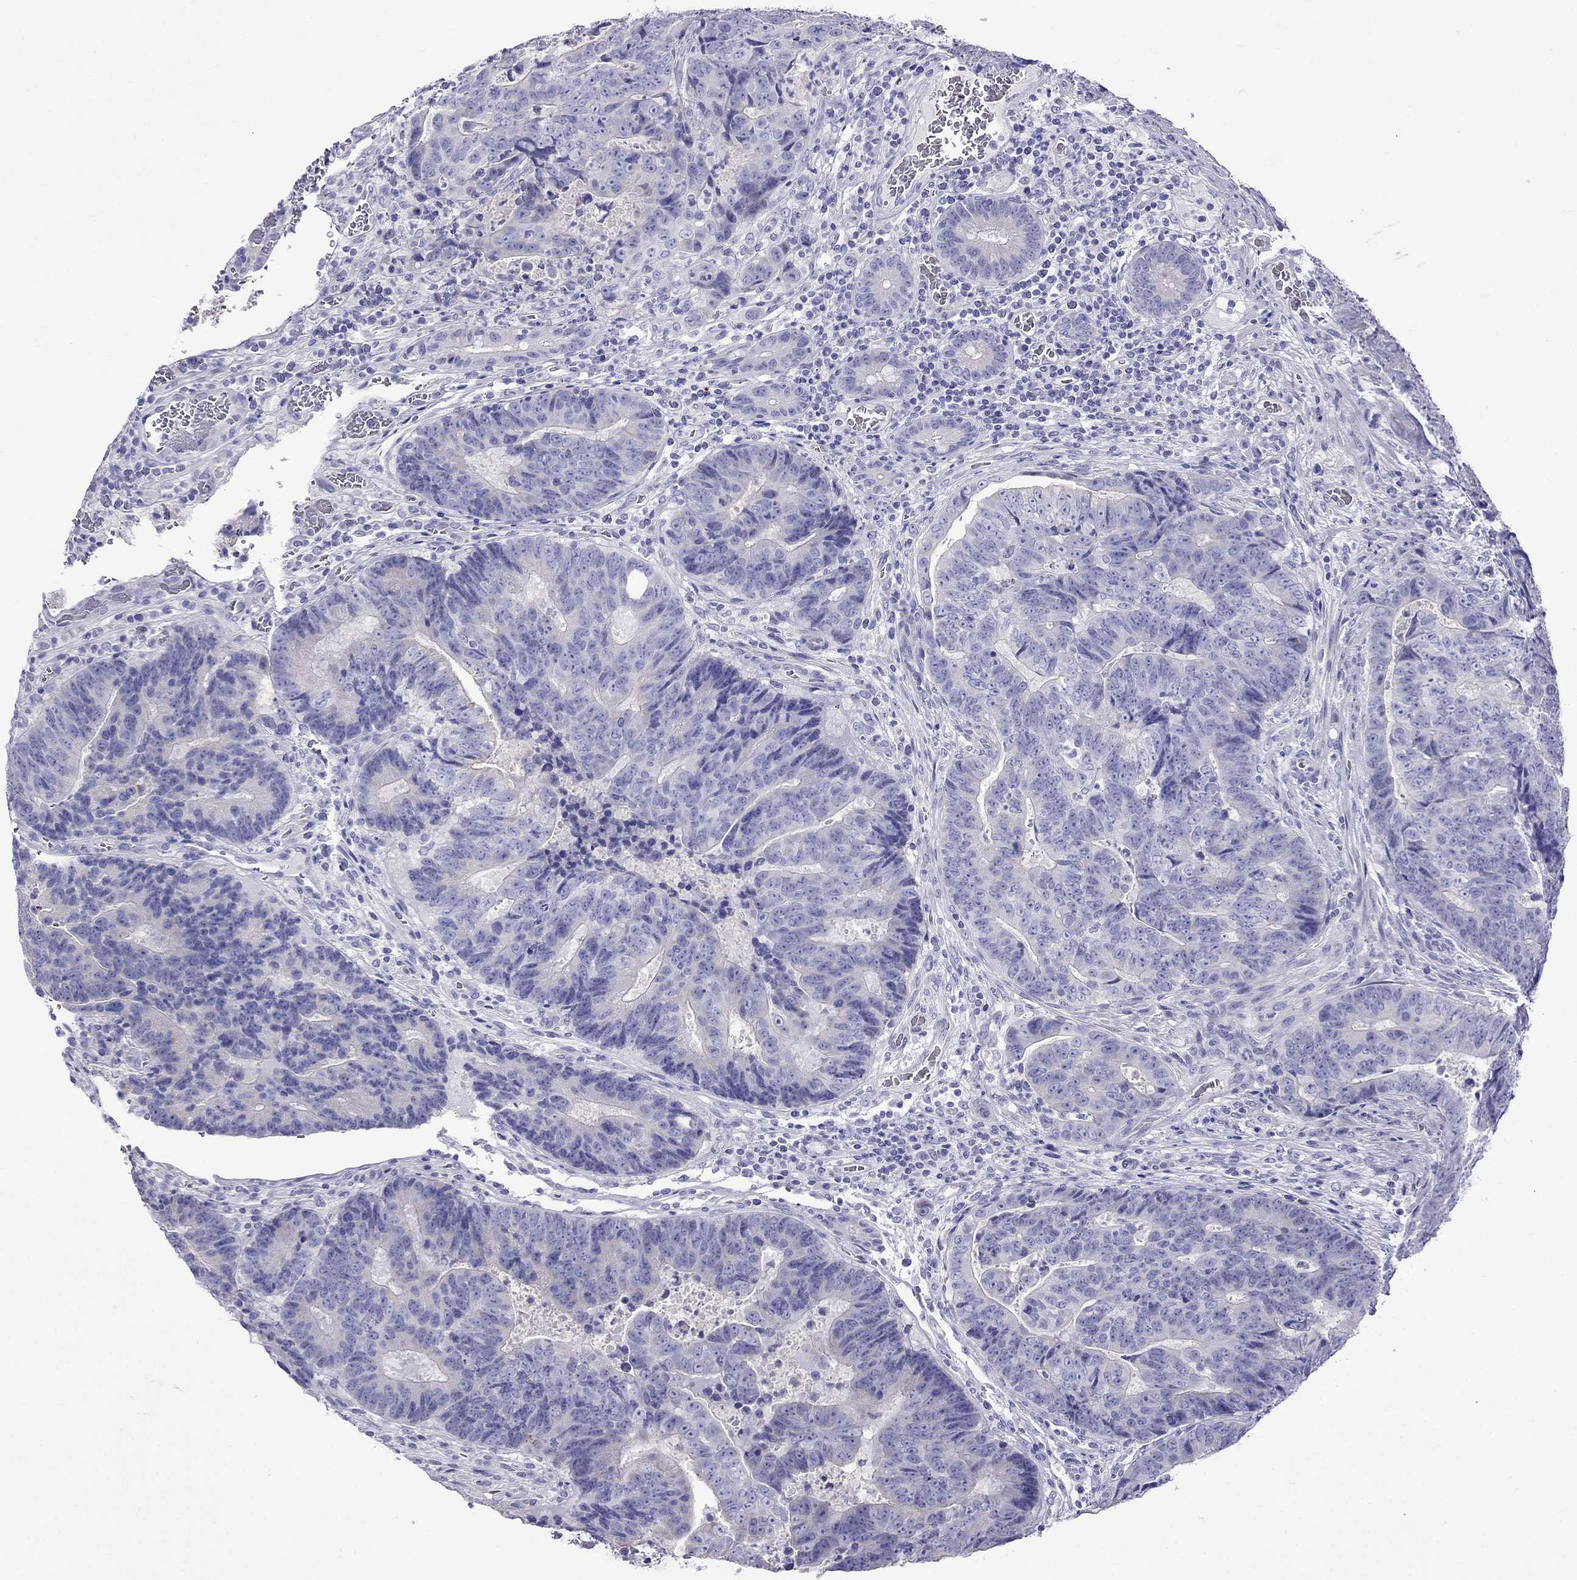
{"staining": {"intensity": "negative", "quantity": "none", "location": "none"}, "tissue": "colorectal cancer", "cell_type": "Tumor cells", "image_type": "cancer", "snomed": [{"axis": "morphology", "description": "Adenocarcinoma, NOS"}, {"axis": "topography", "description": "Colon"}], "caption": "Tumor cells show no significant staining in colorectal adenocarcinoma.", "gene": "TDRD1", "patient": {"sex": "female", "age": 48}}